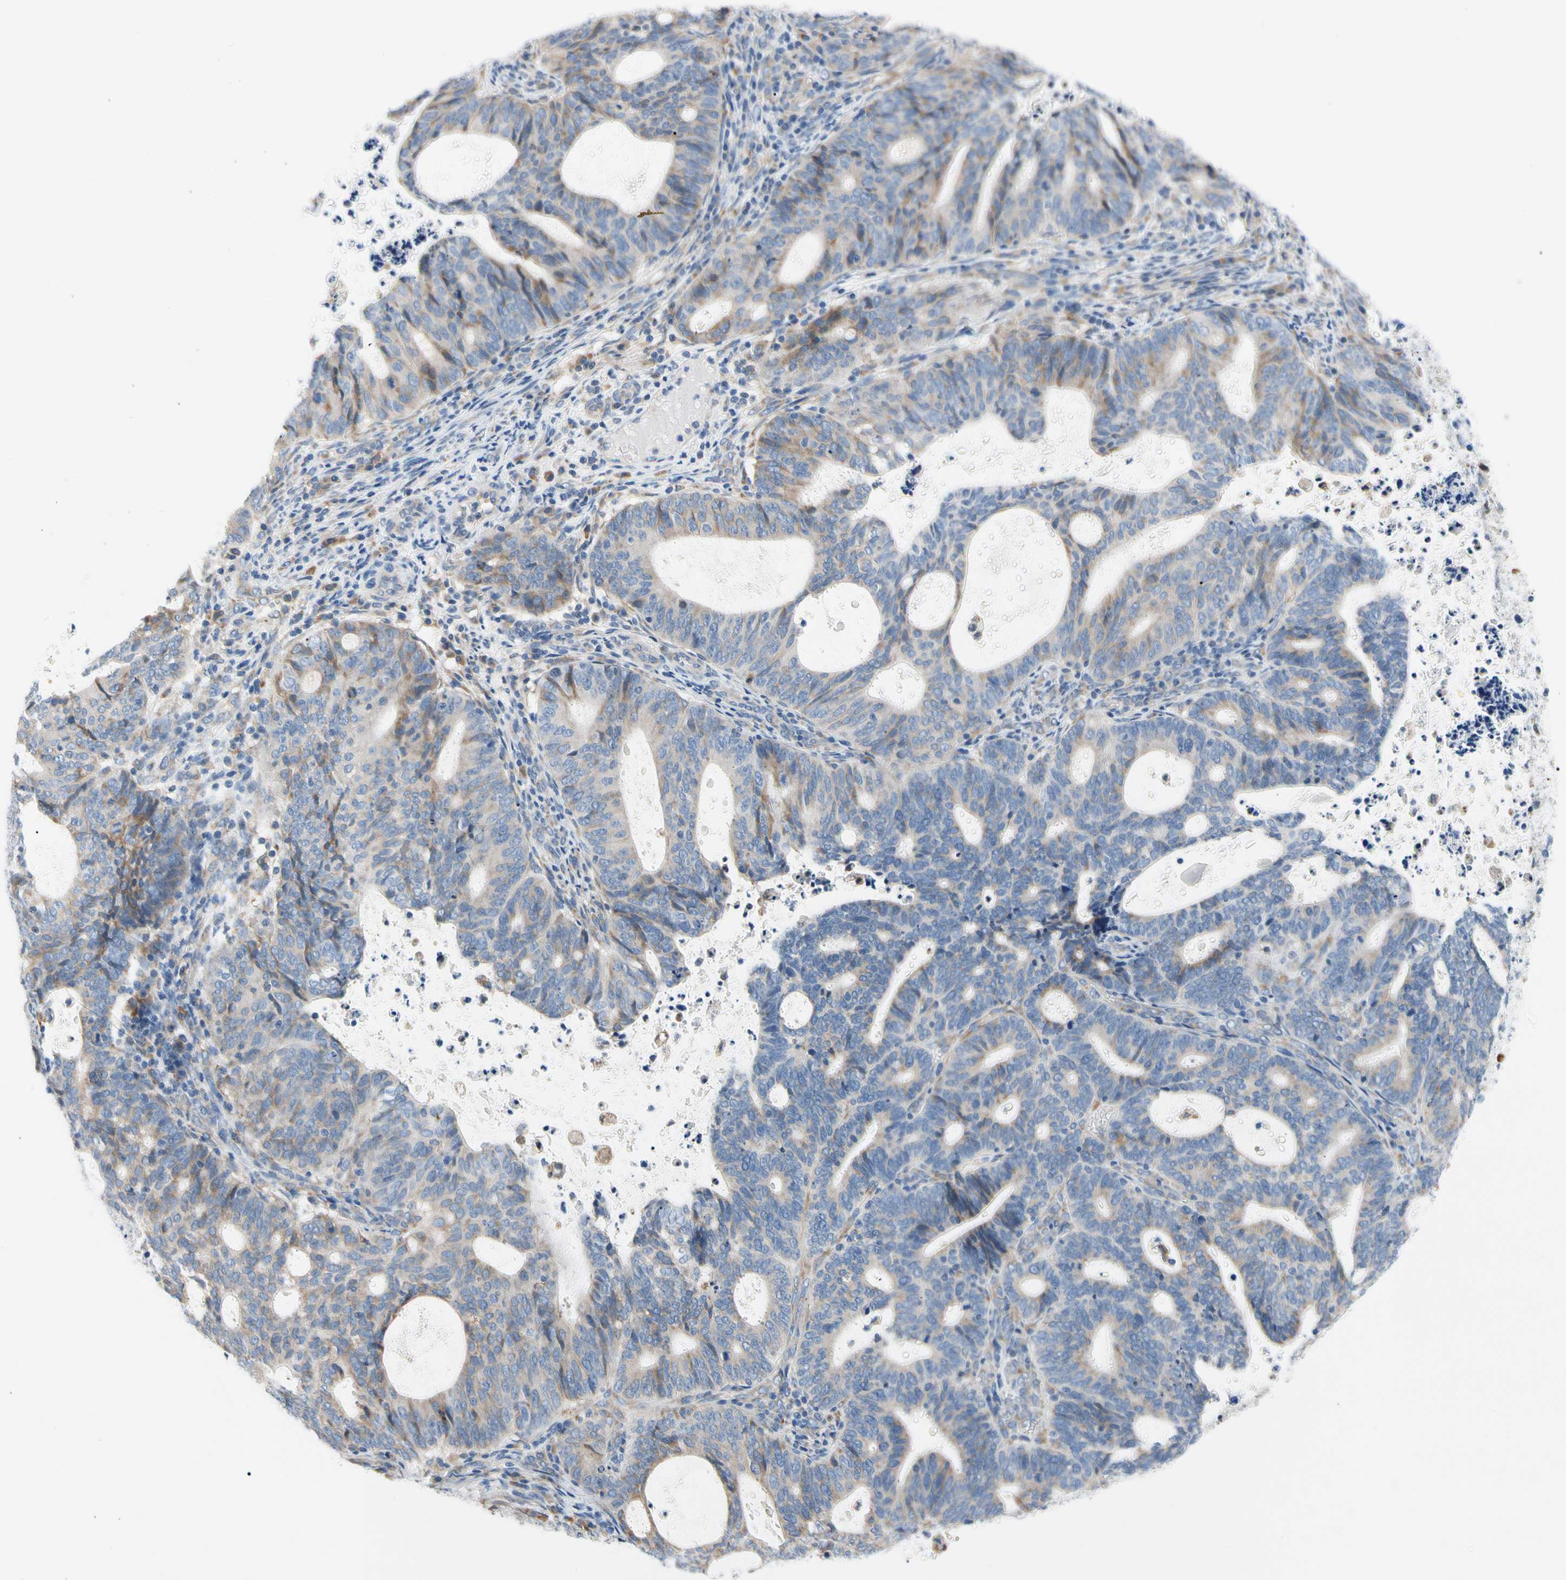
{"staining": {"intensity": "moderate", "quantity": "<25%", "location": "cytoplasmic/membranous"}, "tissue": "endometrial cancer", "cell_type": "Tumor cells", "image_type": "cancer", "snomed": [{"axis": "morphology", "description": "Adenocarcinoma, NOS"}, {"axis": "topography", "description": "Uterus"}], "caption": "Immunohistochemical staining of human adenocarcinoma (endometrial) demonstrates moderate cytoplasmic/membranous protein expression in about <25% of tumor cells.", "gene": "STXBP1", "patient": {"sex": "female", "age": 83}}